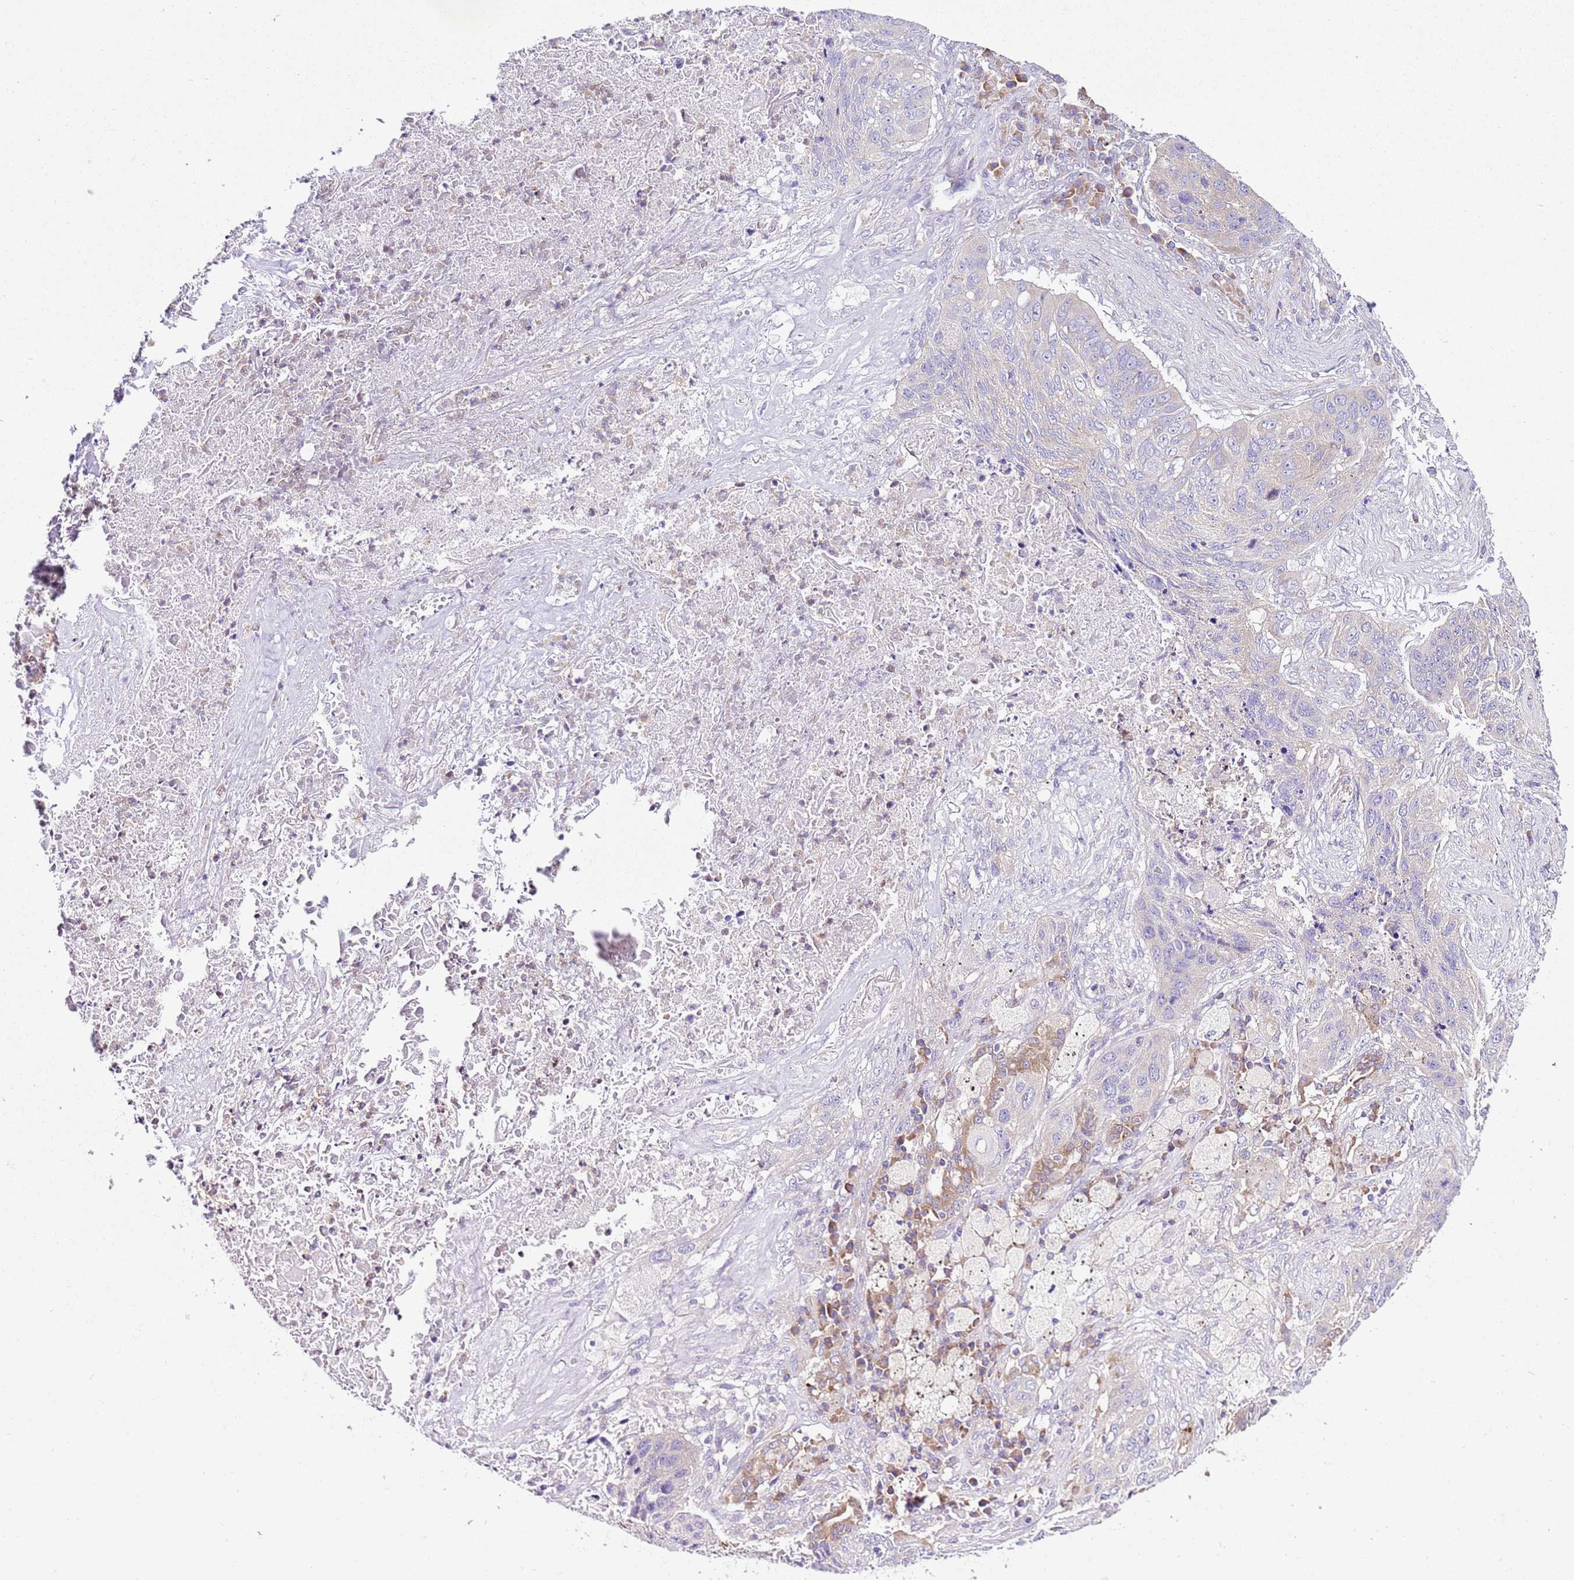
{"staining": {"intensity": "weak", "quantity": "<25%", "location": "cytoplasmic/membranous"}, "tissue": "lung cancer", "cell_type": "Tumor cells", "image_type": "cancer", "snomed": [{"axis": "morphology", "description": "Squamous cell carcinoma, NOS"}, {"axis": "topography", "description": "Lung"}], "caption": "Histopathology image shows no protein staining in tumor cells of lung squamous cell carcinoma tissue. The staining was performed using DAB to visualize the protein expression in brown, while the nuclei were stained in blue with hematoxylin (Magnification: 20x).", "gene": "RPS10", "patient": {"sex": "female", "age": 63}}